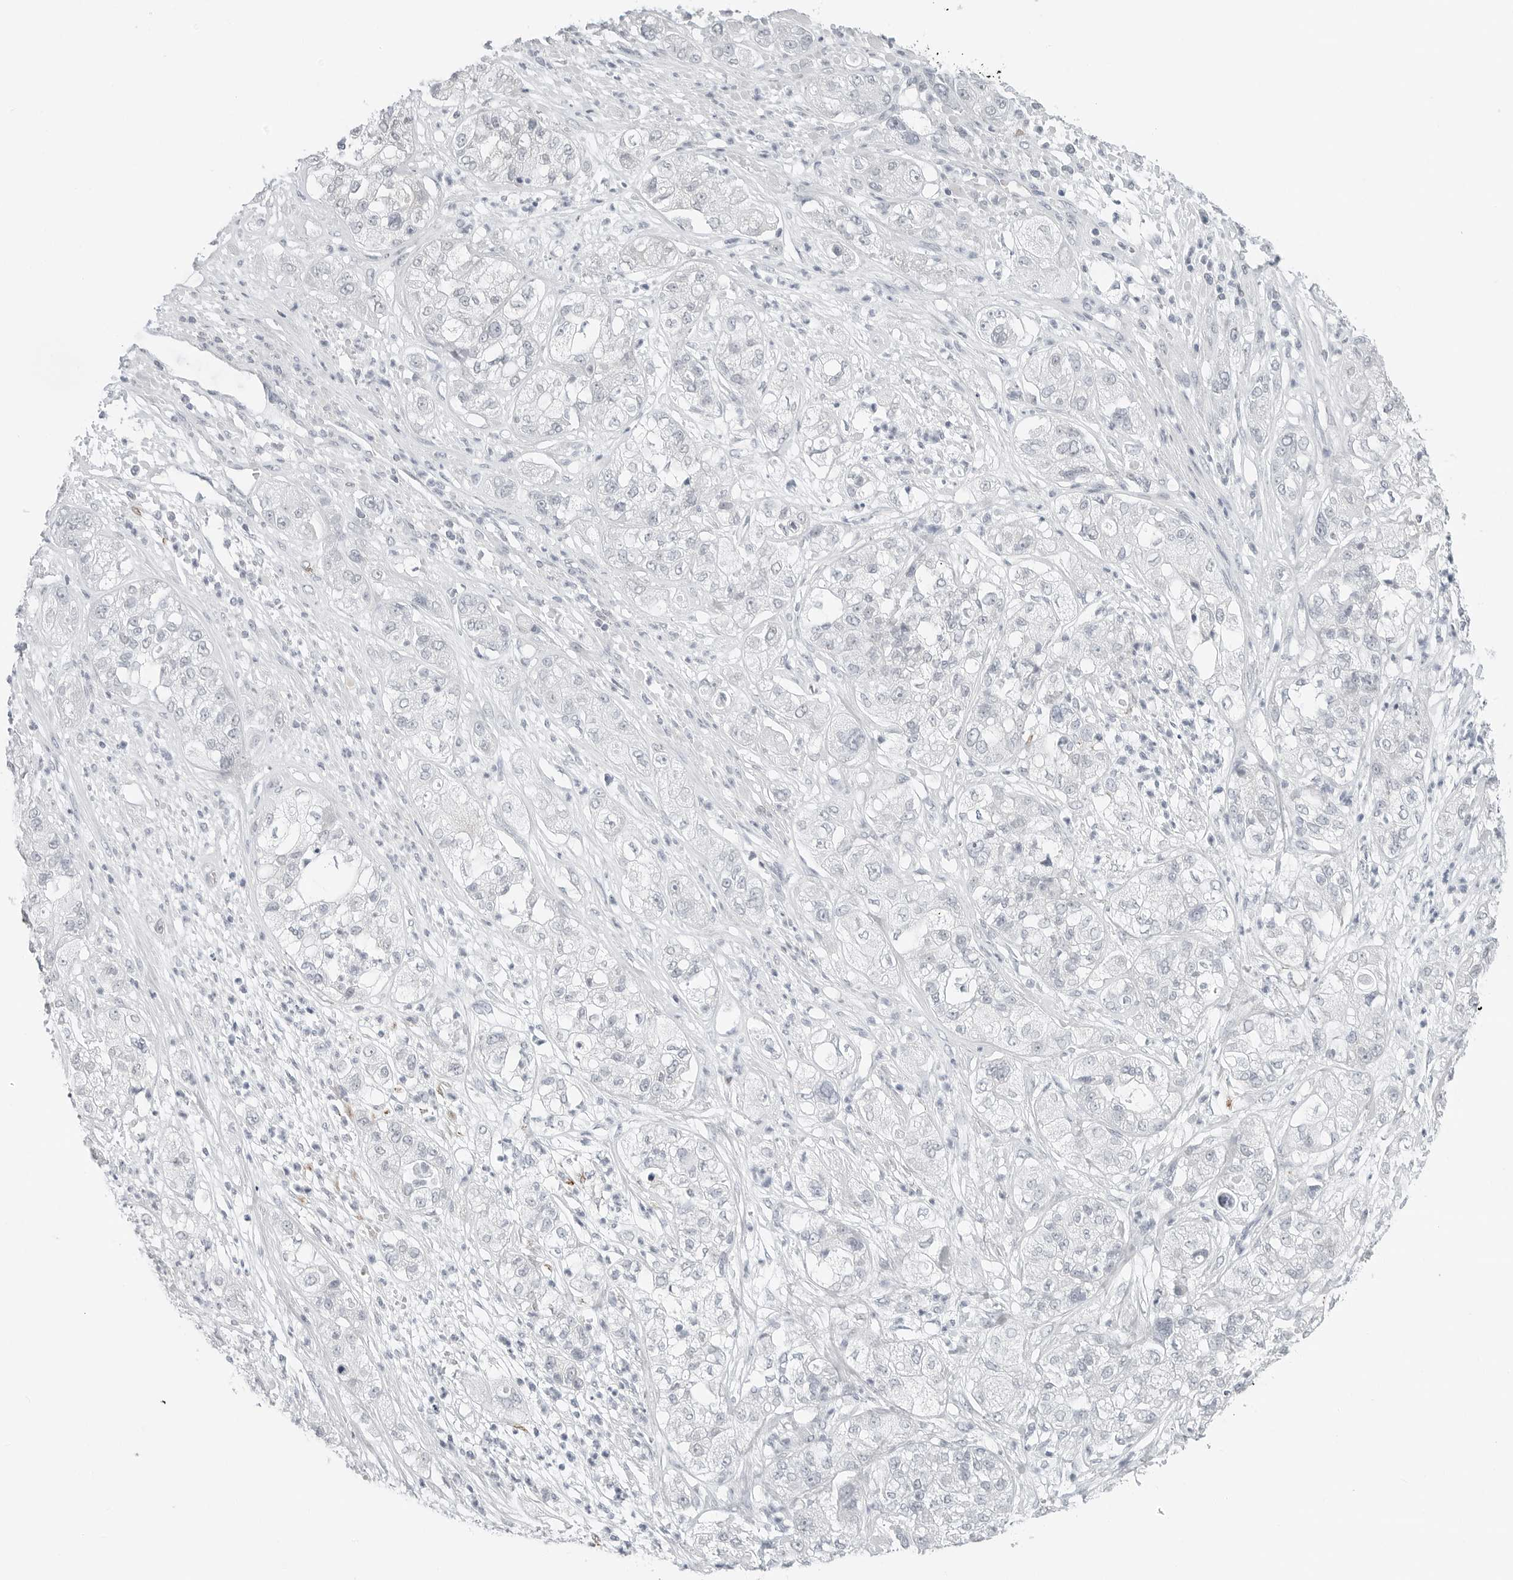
{"staining": {"intensity": "negative", "quantity": "none", "location": "none"}, "tissue": "pancreatic cancer", "cell_type": "Tumor cells", "image_type": "cancer", "snomed": [{"axis": "morphology", "description": "Adenocarcinoma, NOS"}, {"axis": "topography", "description": "Pancreas"}], "caption": "A high-resolution histopathology image shows IHC staining of adenocarcinoma (pancreatic), which exhibits no significant expression in tumor cells. The staining was performed using DAB (3,3'-diaminobenzidine) to visualize the protein expression in brown, while the nuclei were stained in blue with hematoxylin (Magnification: 20x).", "gene": "XIRP1", "patient": {"sex": "female", "age": 78}}